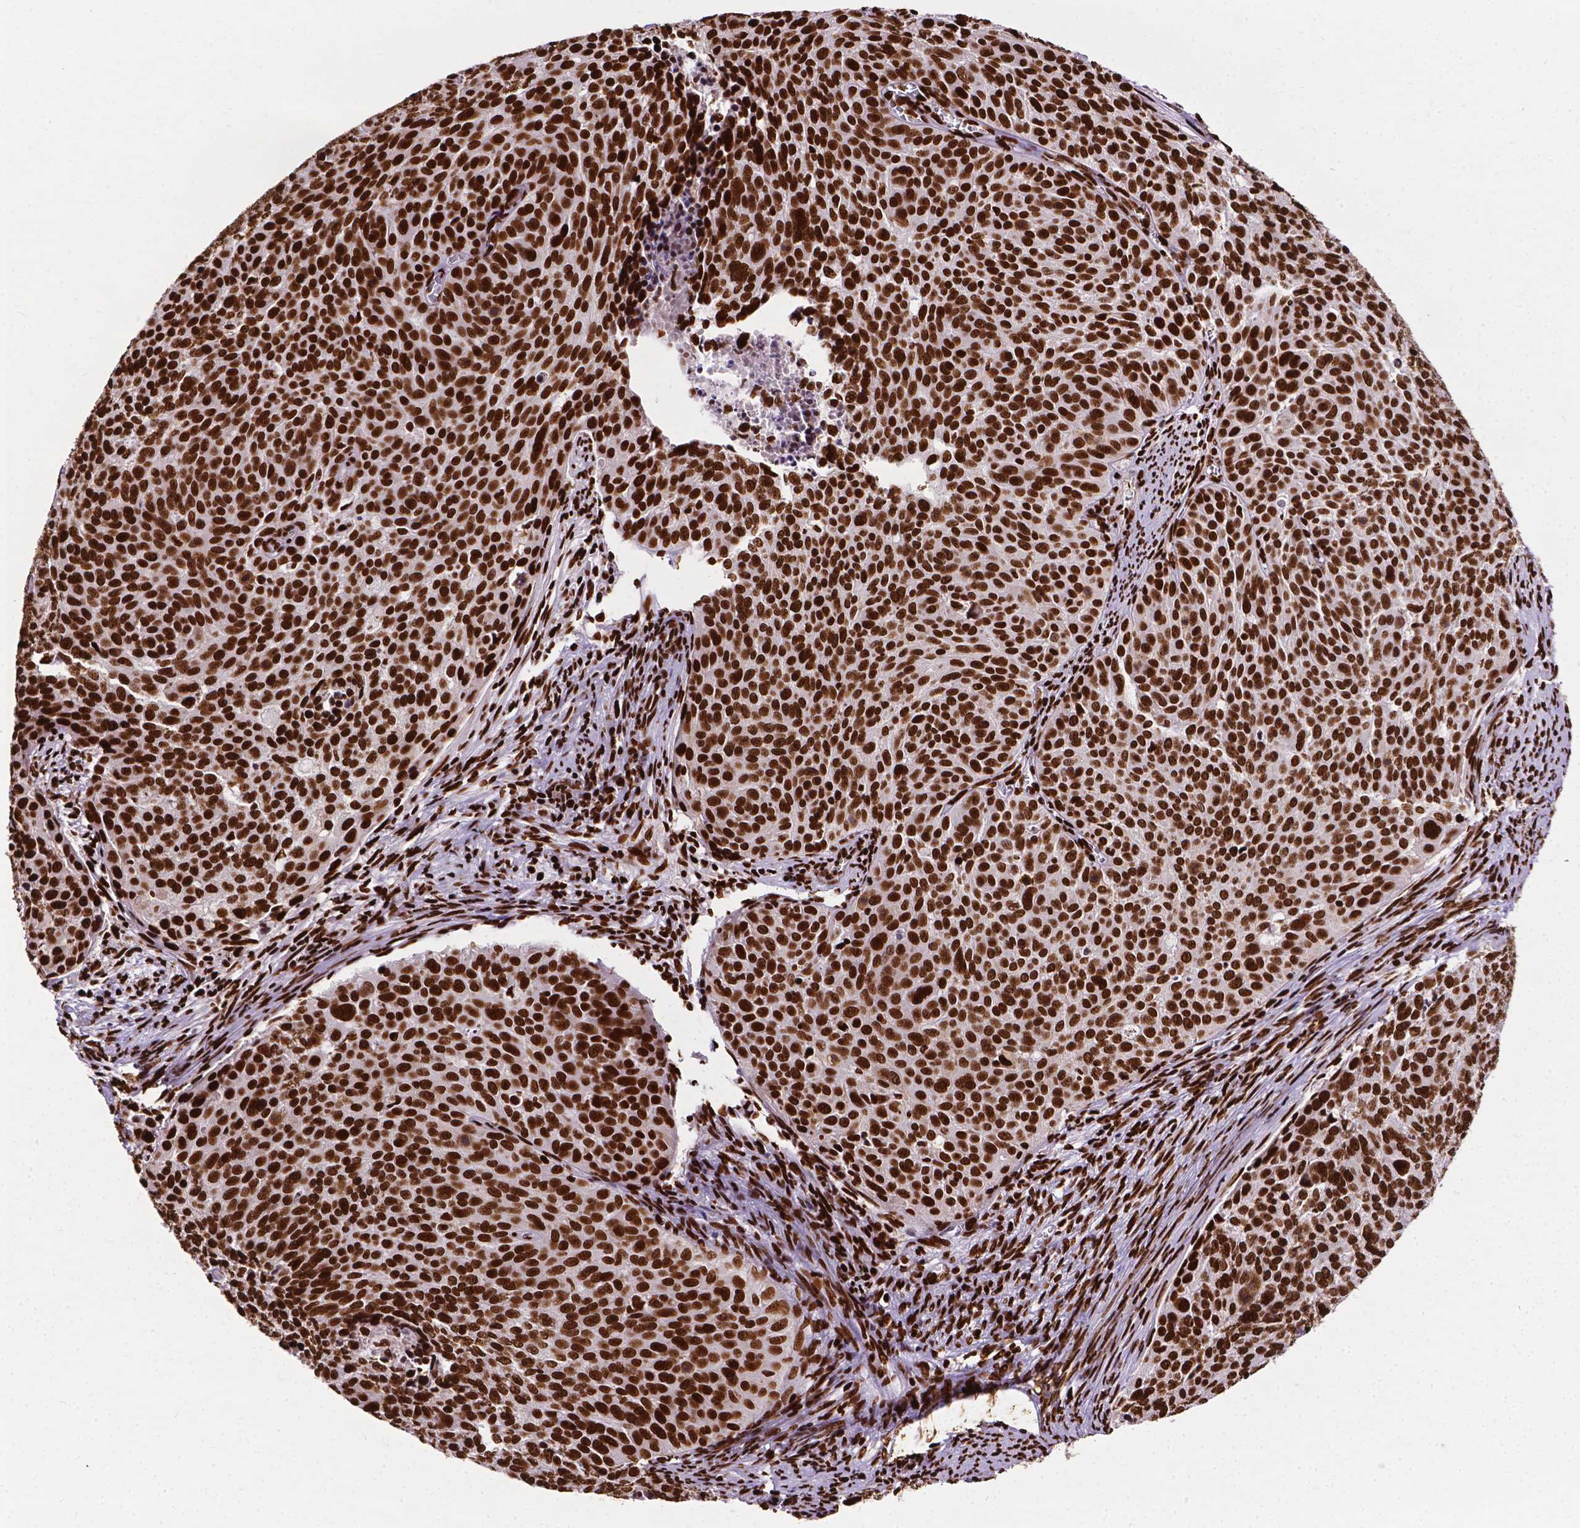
{"staining": {"intensity": "strong", "quantity": ">75%", "location": "nuclear"}, "tissue": "cervical cancer", "cell_type": "Tumor cells", "image_type": "cancer", "snomed": [{"axis": "morphology", "description": "Squamous cell carcinoma, NOS"}, {"axis": "topography", "description": "Cervix"}], "caption": "Immunohistochemistry (IHC) of squamous cell carcinoma (cervical) demonstrates high levels of strong nuclear staining in approximately >75% of tumor cells. (DAB (3,3'-diaminobenzidine) IHC, brown staining for protein, blue staining for nuclei).", "gene": "SMIM5", "patient": {"sex": "female", "age": 39}}